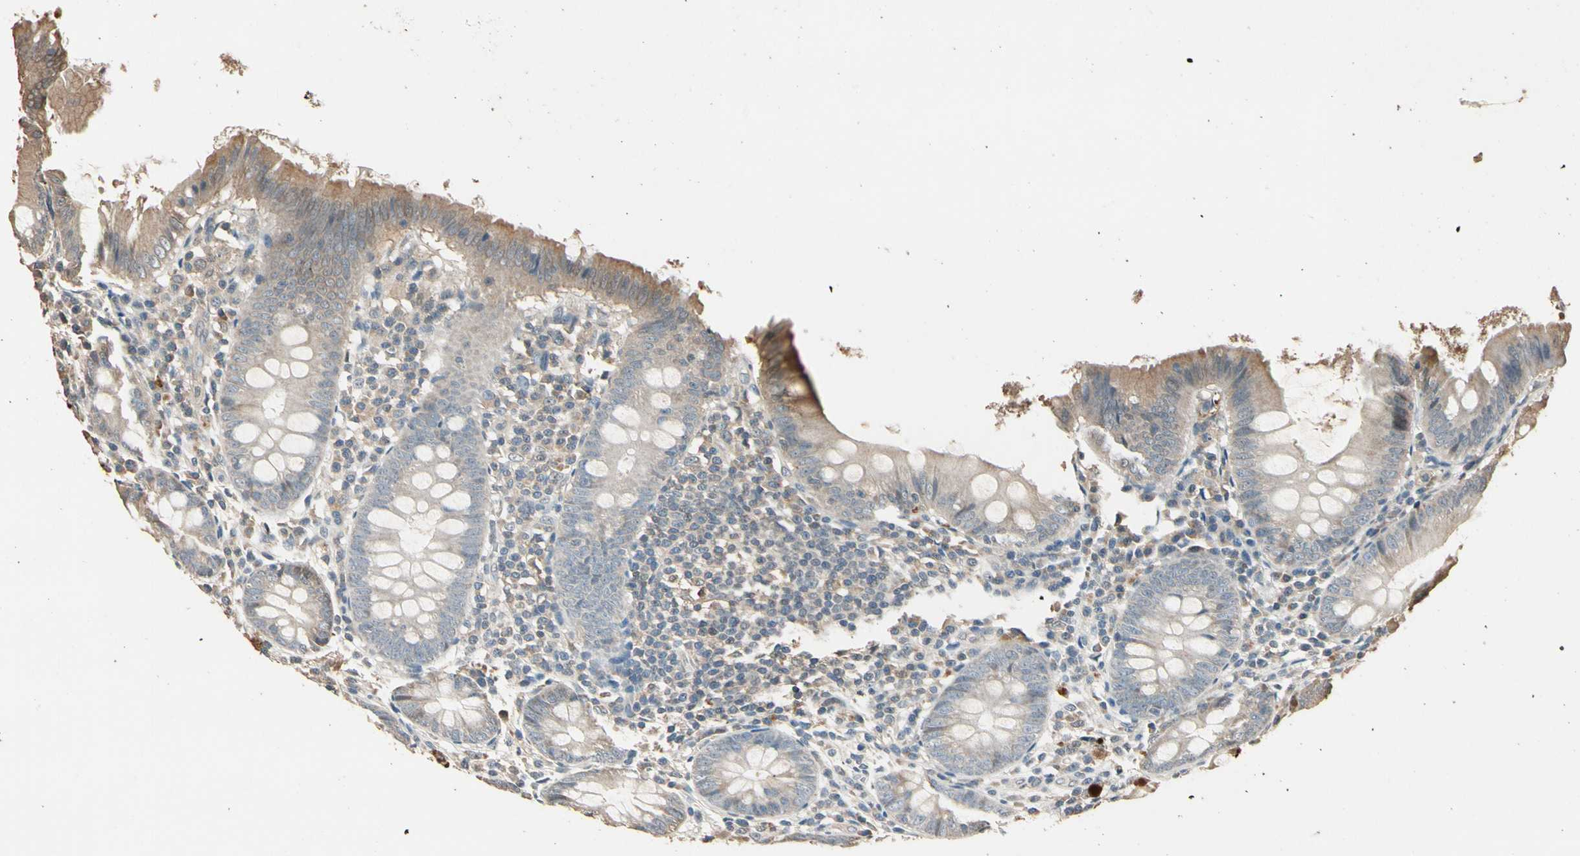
{"staining": {"intensity": "moderate", "quantity": "<25%", "location": "cytoplasmic/membranous"}, "tissue": "appendix", "cell_type": "Glandular cells", "image_type": "normal", "snomed": [{"axis": "morphology", "description": "Normal tissue, NOS"}, {"axis": "topography", "description": "Appendix"}], "caption": "Benign appendix demonstrates moderate cytoplasmic/membranous expression in approximately <25% of glandular cells (Brightfield microscopy of DAB IHC at high magnification)..", "gene": "MAP3K7", "patient": {"sex": "female", "age": 82}}